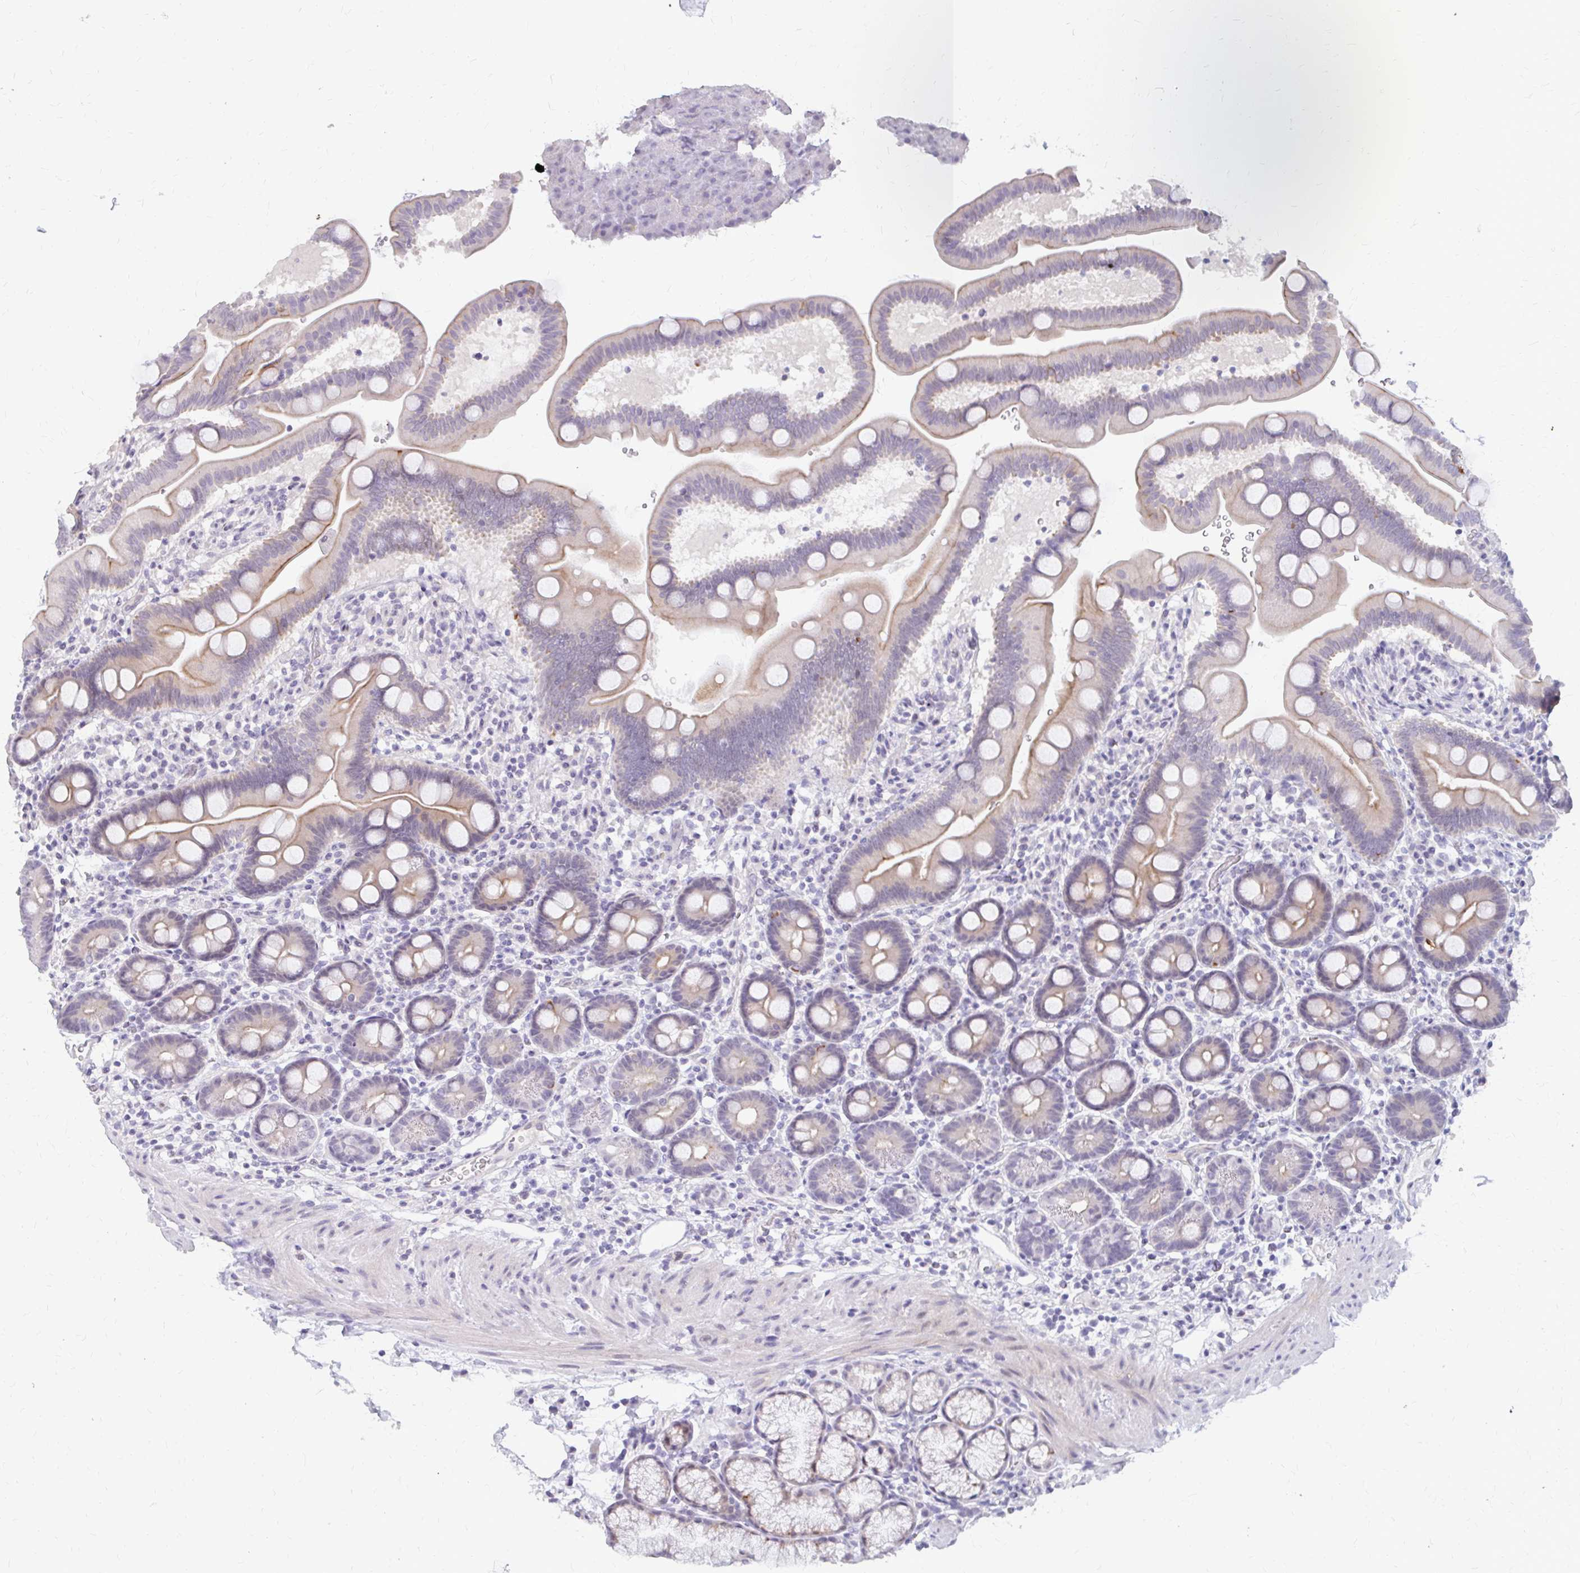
{"staining": {"intensity": "moderate", "quantity": "<25%", "location": "cytoplasmic/membranous"}, "tissue": "duodenum", "cell_type": "Glandular cells", "image_type": "normal", "snomed": [{"axis": "morphology", "description": "Normal tissue, NOS"}, {"axis": "topography", "description": "Duodenum"}], "caption": "Glandular cells demonstrate low levels of moderate cytoplasmic/membranous expression in approximately <25% of cells in unremarkable duodenum. (brown staining indicates protein expression, while blue staining denotes nuclei).", "gene": "RGS16", "patient": {"sex": "male", "age": 59}}